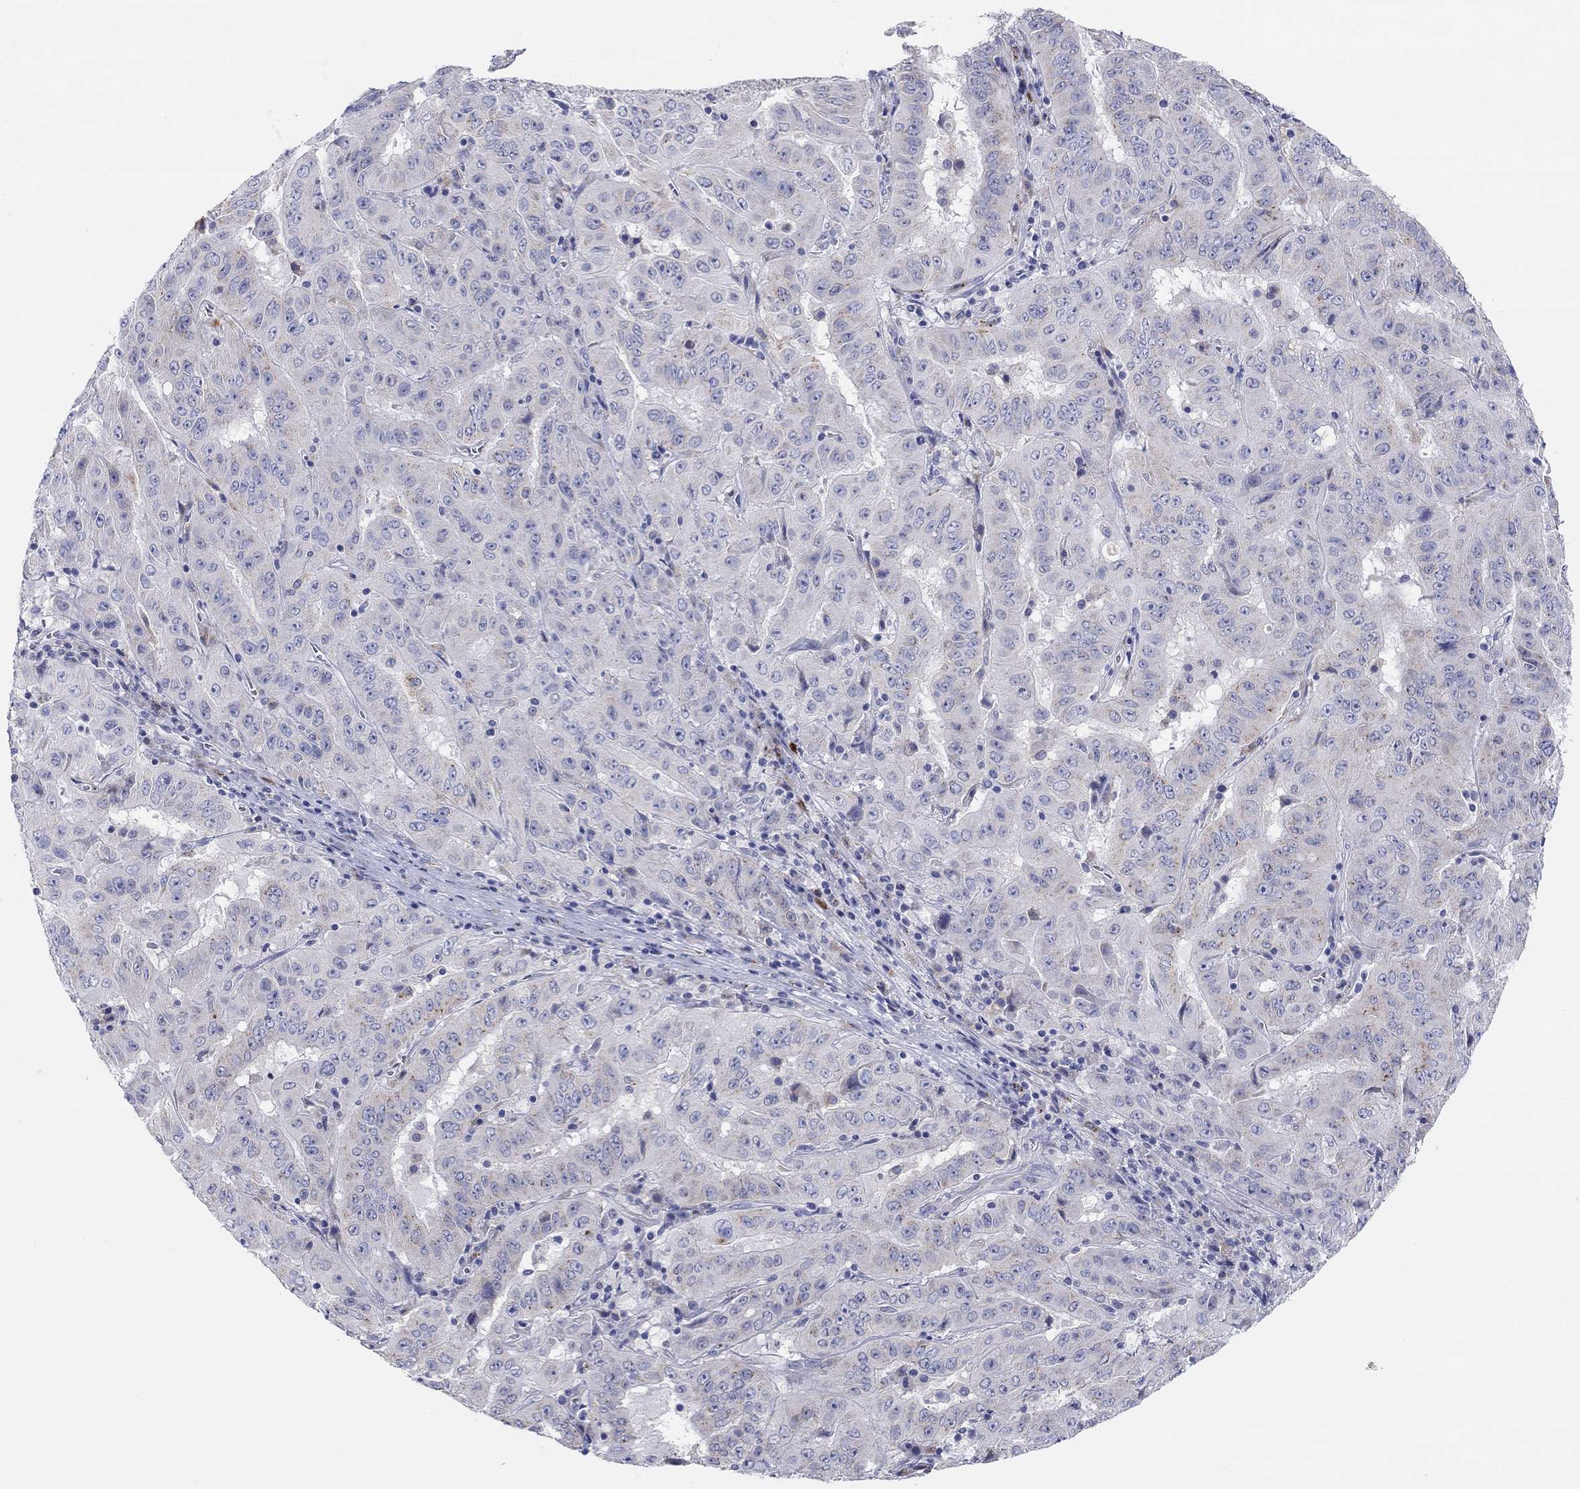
{"staining": {"intensity": "moderate", "quantity": "<25%", "location": "cytoplasmic/membranous"}, "tissue": "pancreatic cancer", "cell_type": "Tumor cells", "image_type": "cancer", "snomed": [{"axis": "morphology", "description": "Adenocarcinoma, NOS"}, {"axis": "topography", "description": "Pancreas"}], "caption": "Immunohistochemistry of human pancreatic cancer (adenocarcinoma) reveals low levels of moderate cytoplasmic/membranous staining in approximately <25% of tumor cells.", "gene": "BCO2", "patient": {"sex": "male", "age": 63}}